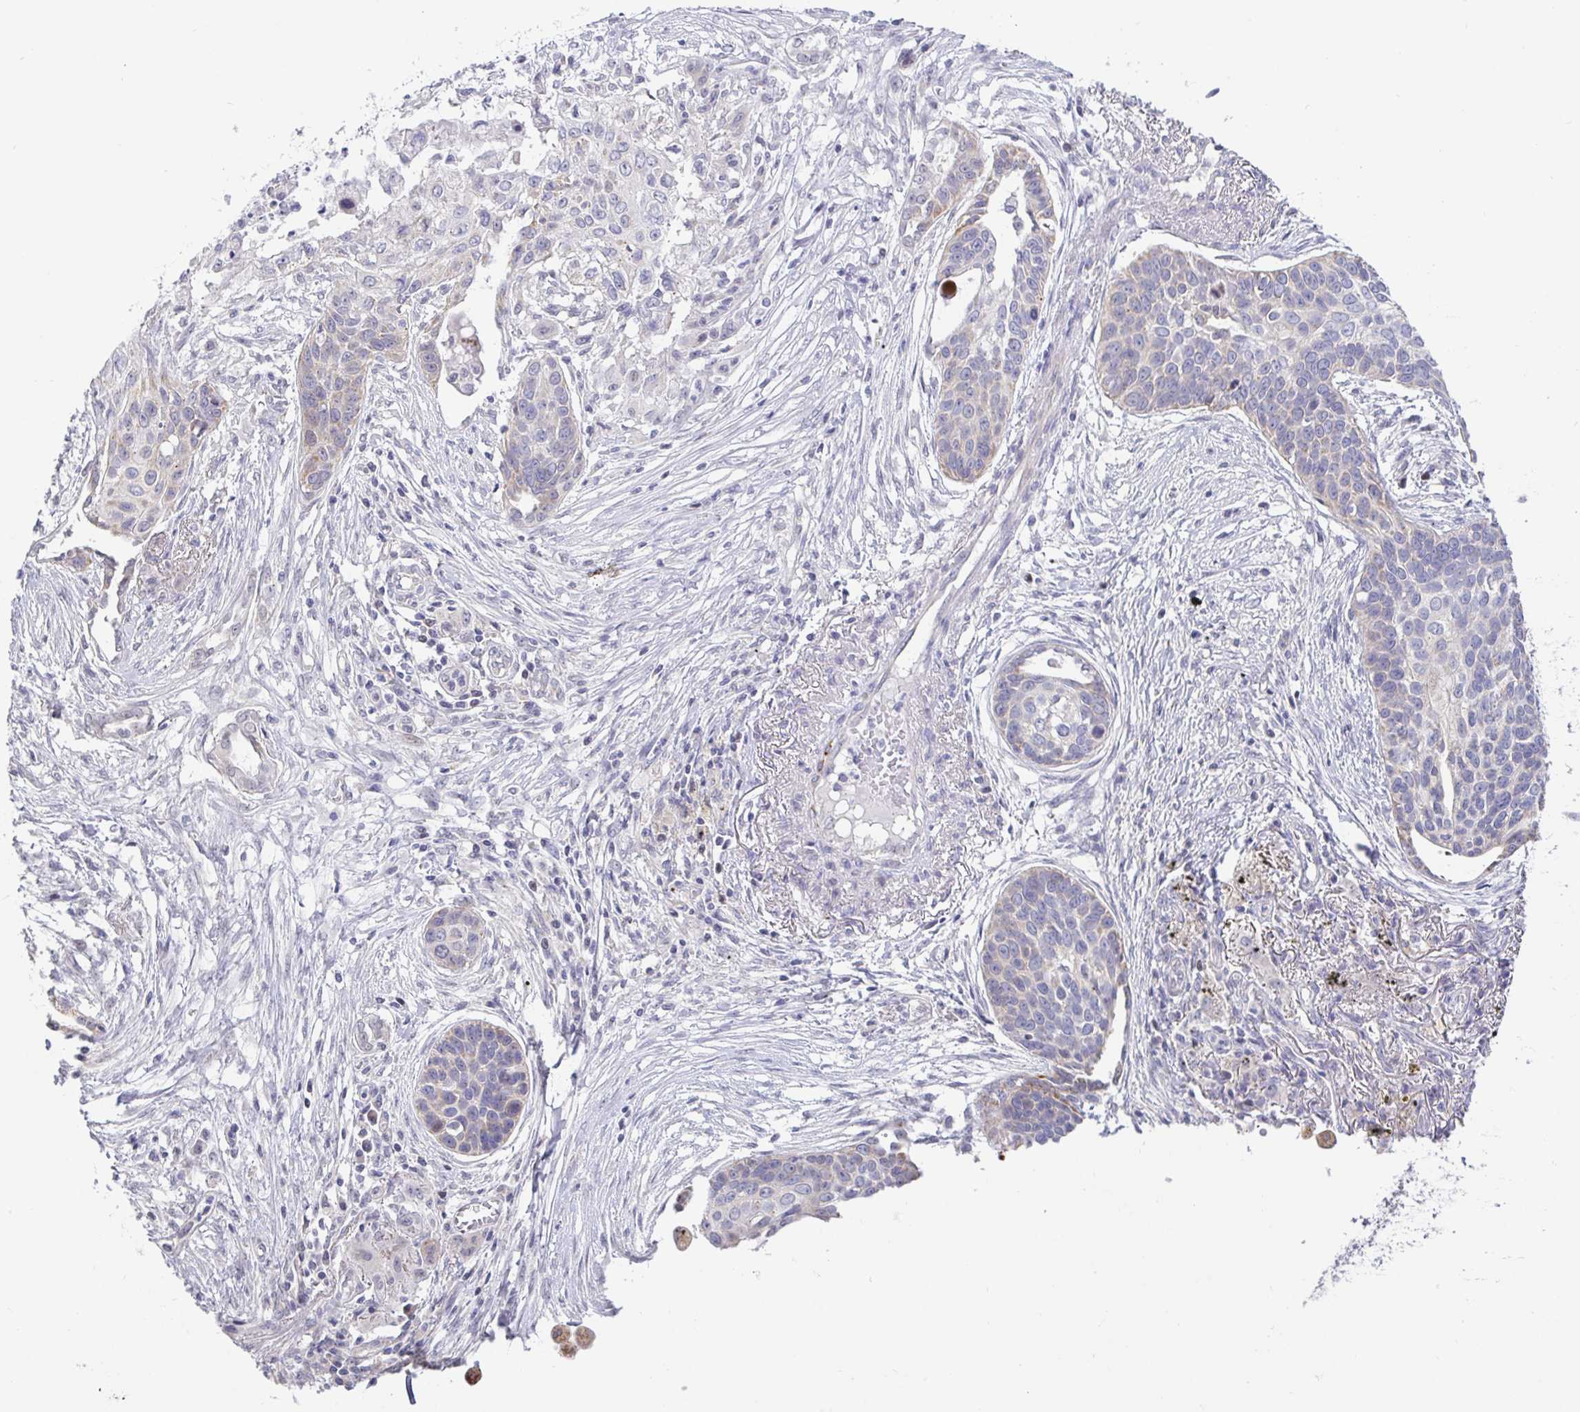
{"staining": {"intensity": "weak", "quantity": "<25%", "location": "cytoplasmic/membranous"}, "tissue": "lung cancer", "cell_type": "Tumor cells", "image_type": "cancer", "snomed": [{"axis": "morphology", "description": "Squamous cell carcinoma, NOS"}, {"axis": "topography", "description": "Lung"}], "caption": "Image shows no protein positivity in tumor cells of lung cancer tissue.", "gene": "CIT", "patient": {"sex": "male", "age": 71}}